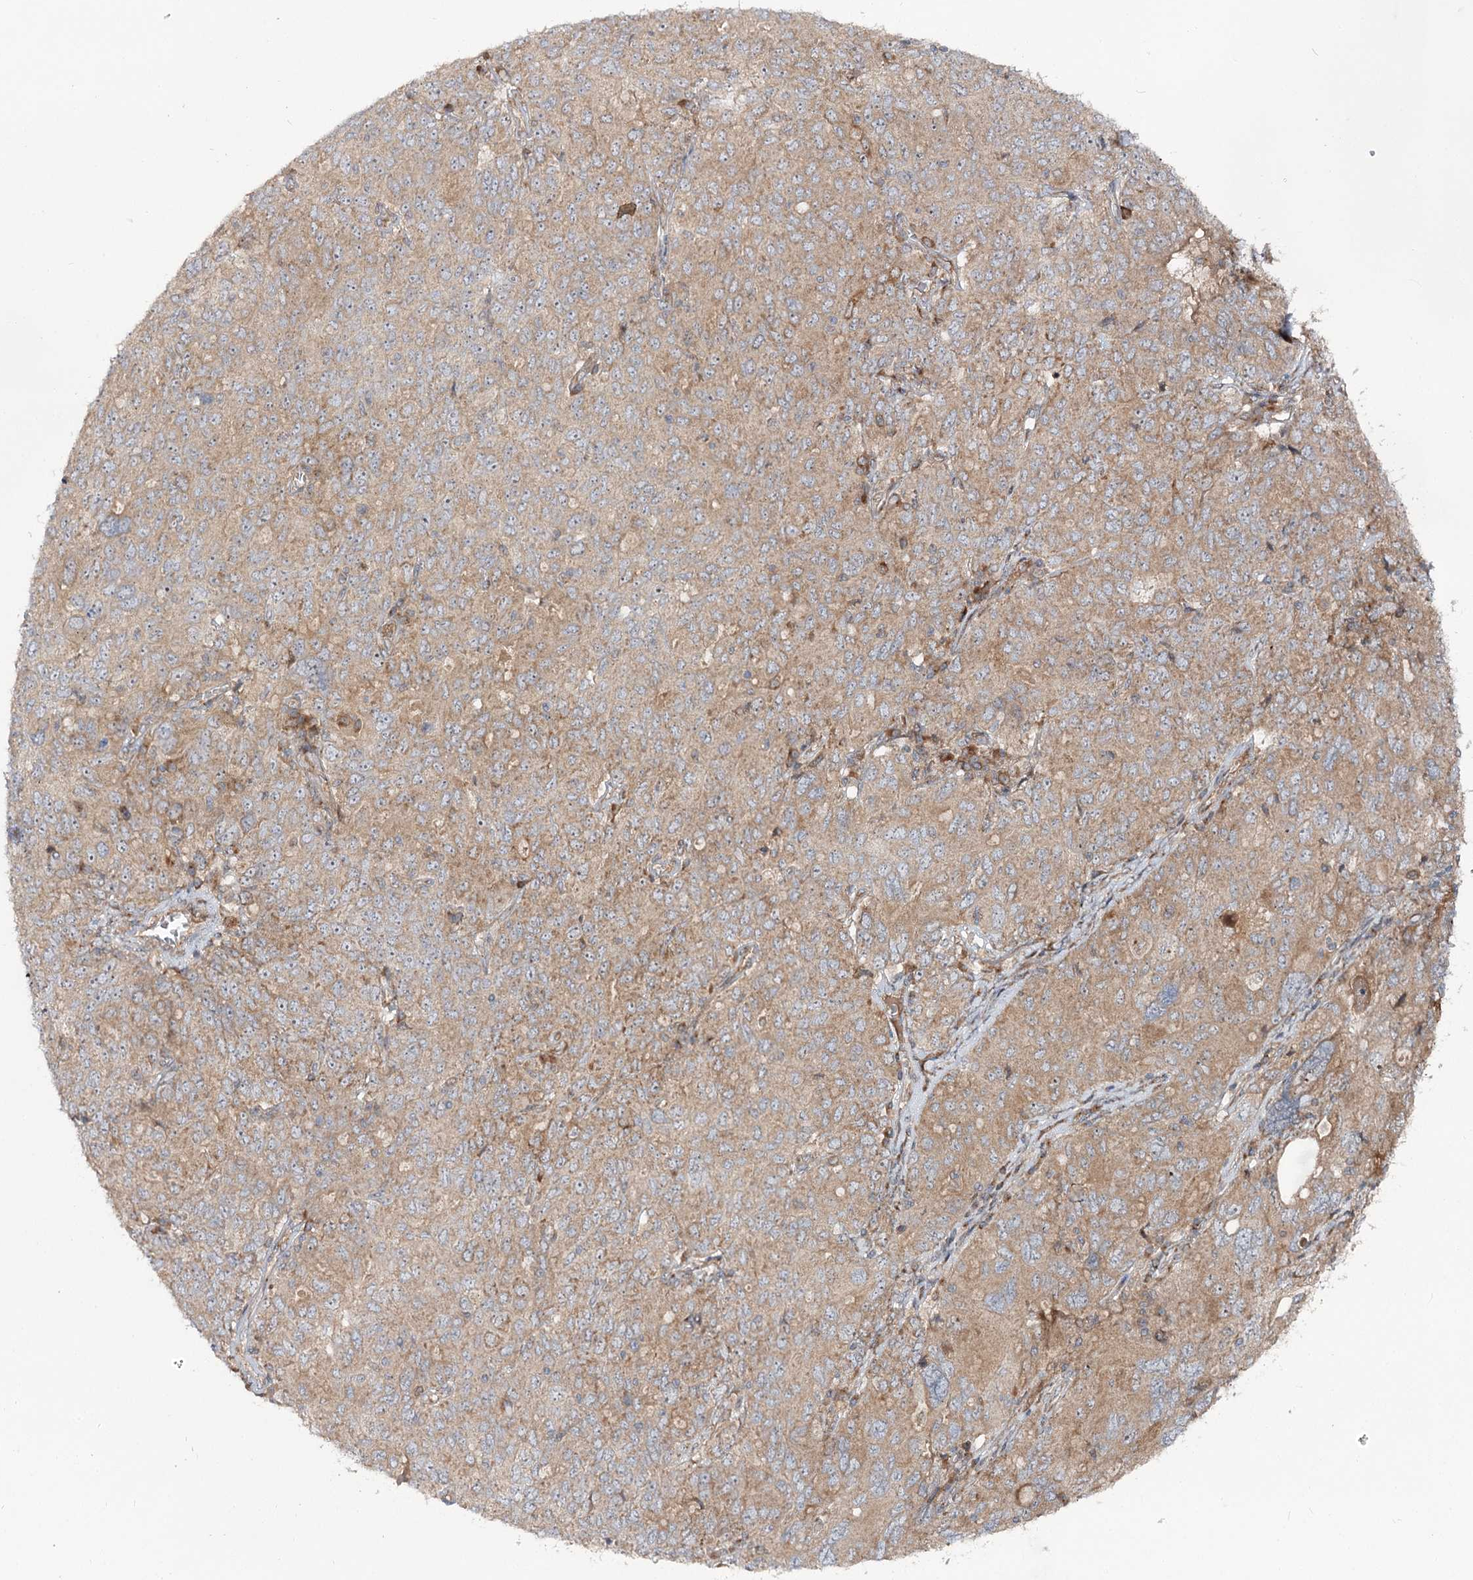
{"staining": {"intensity": "moderate", "quantity": ">75%", "location": "cytoplasmic/membranous"}, "tissue": "ovarian cancer", "cell_type": "Tumor cells", "image_type": "cancer", "snomed": [{"axis": "morphology", "description": "Carcinoma, endometroid"}, {"axis": "topography", "description": "Ovary"}], "caption": "Ovarian endometroid carcinoma stained for a protein shows moderate cytoplasmic/membranous positivity in tumor cells.", "gene": "C11orf80", "patient": {"sex": "female", "age": 62}}